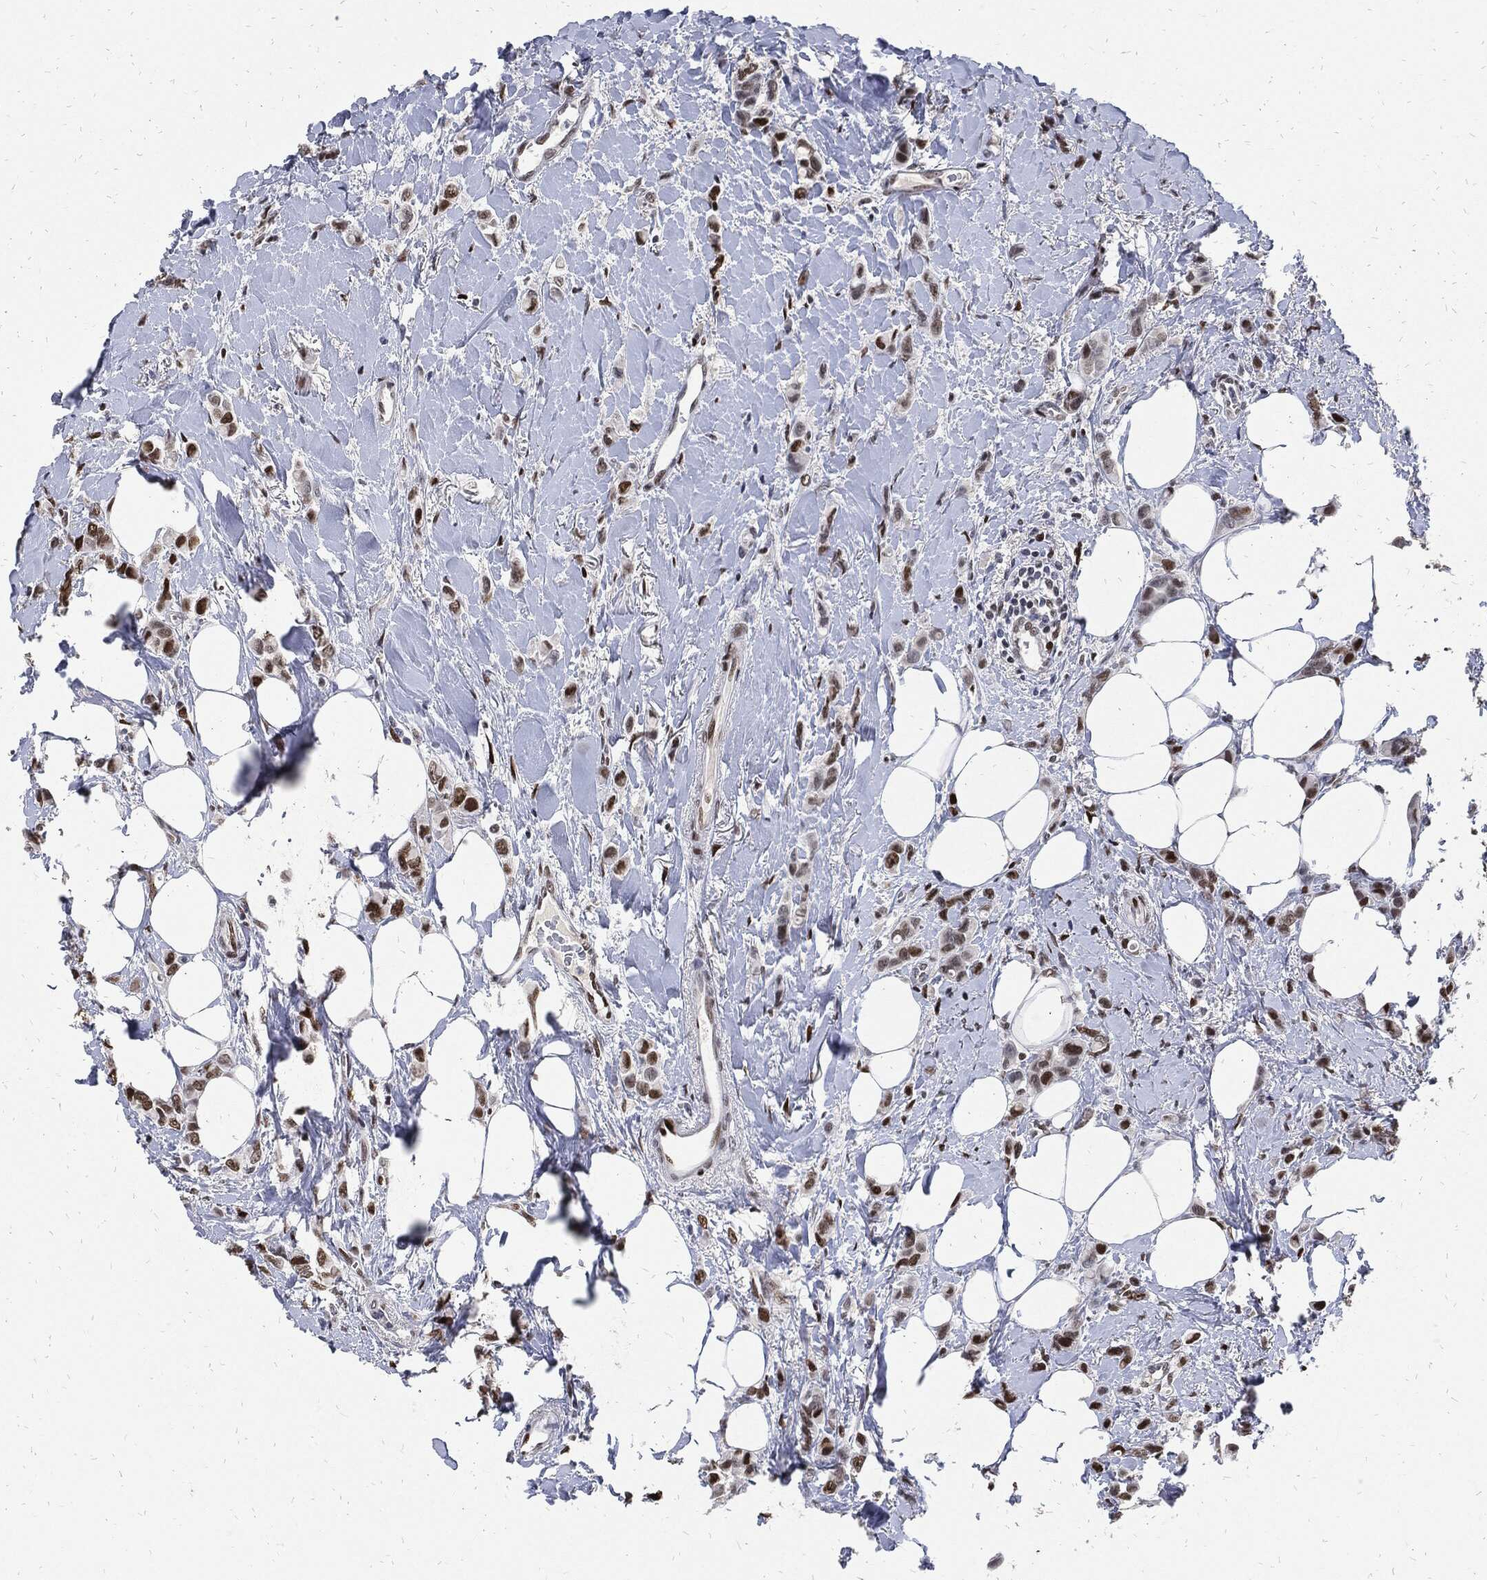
{"staining": {"intensity": "strong", "quantity": "25%-75%", "location": "nuclear"}, "tissue": "breast cancer", "cell_type": "Tumor cells", "image_type": "cancer", "snomed": [{"axis": "morphology", "description": "Lobular carcinoma"}, {"axis": "topography", "description": "Breast"}], "caption": "Tumor cells reveal high levels of strong nuclear positivity in about 25%-75% of cells in breast lobular carcinoma.", "gene": "JUN", "patient": {"sex": "female", "age": 66}}